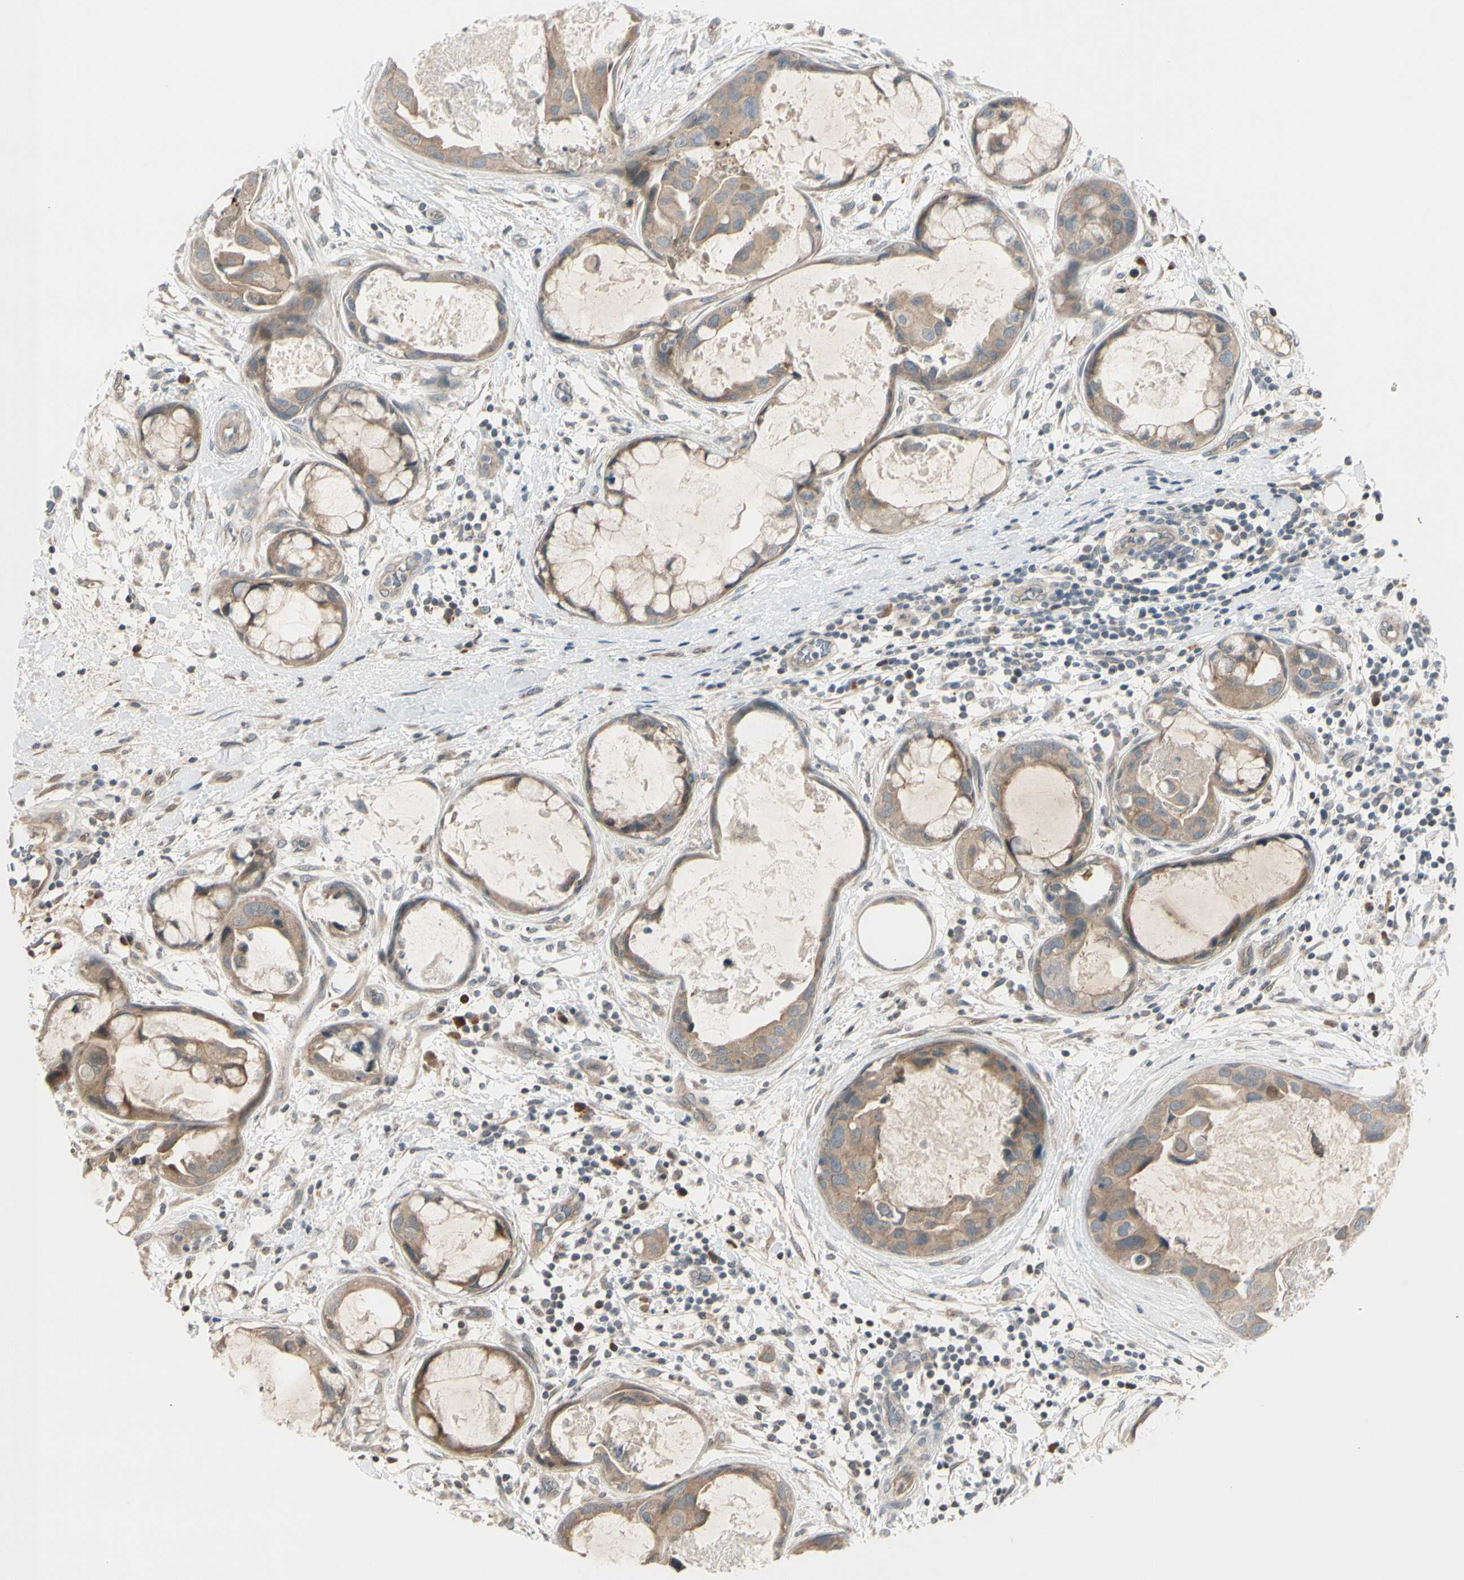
{"staining": {"intensity": "weak", "quantity": ">75%", "location": "none"}, "tissue": "breast cancer", "cell_type": "Tumor cells", "image_type": "cancer", "snomed": [{"axis": "morphology", "description": "Duct carcinoma"}, {"axis": "topography", "description": "Breast"}], "caption": "DAB (3,3'-diaminobenzidine) immunohistochemical staining of human breast invasive ductal carcinoma demonstrates weak None protein expression in approximately >75% of tumor cells. (DAB IHC with brightfield microscopy, high magnification).", "gene": "FGF10", "patient": {"sex": "female", "age": 40}}